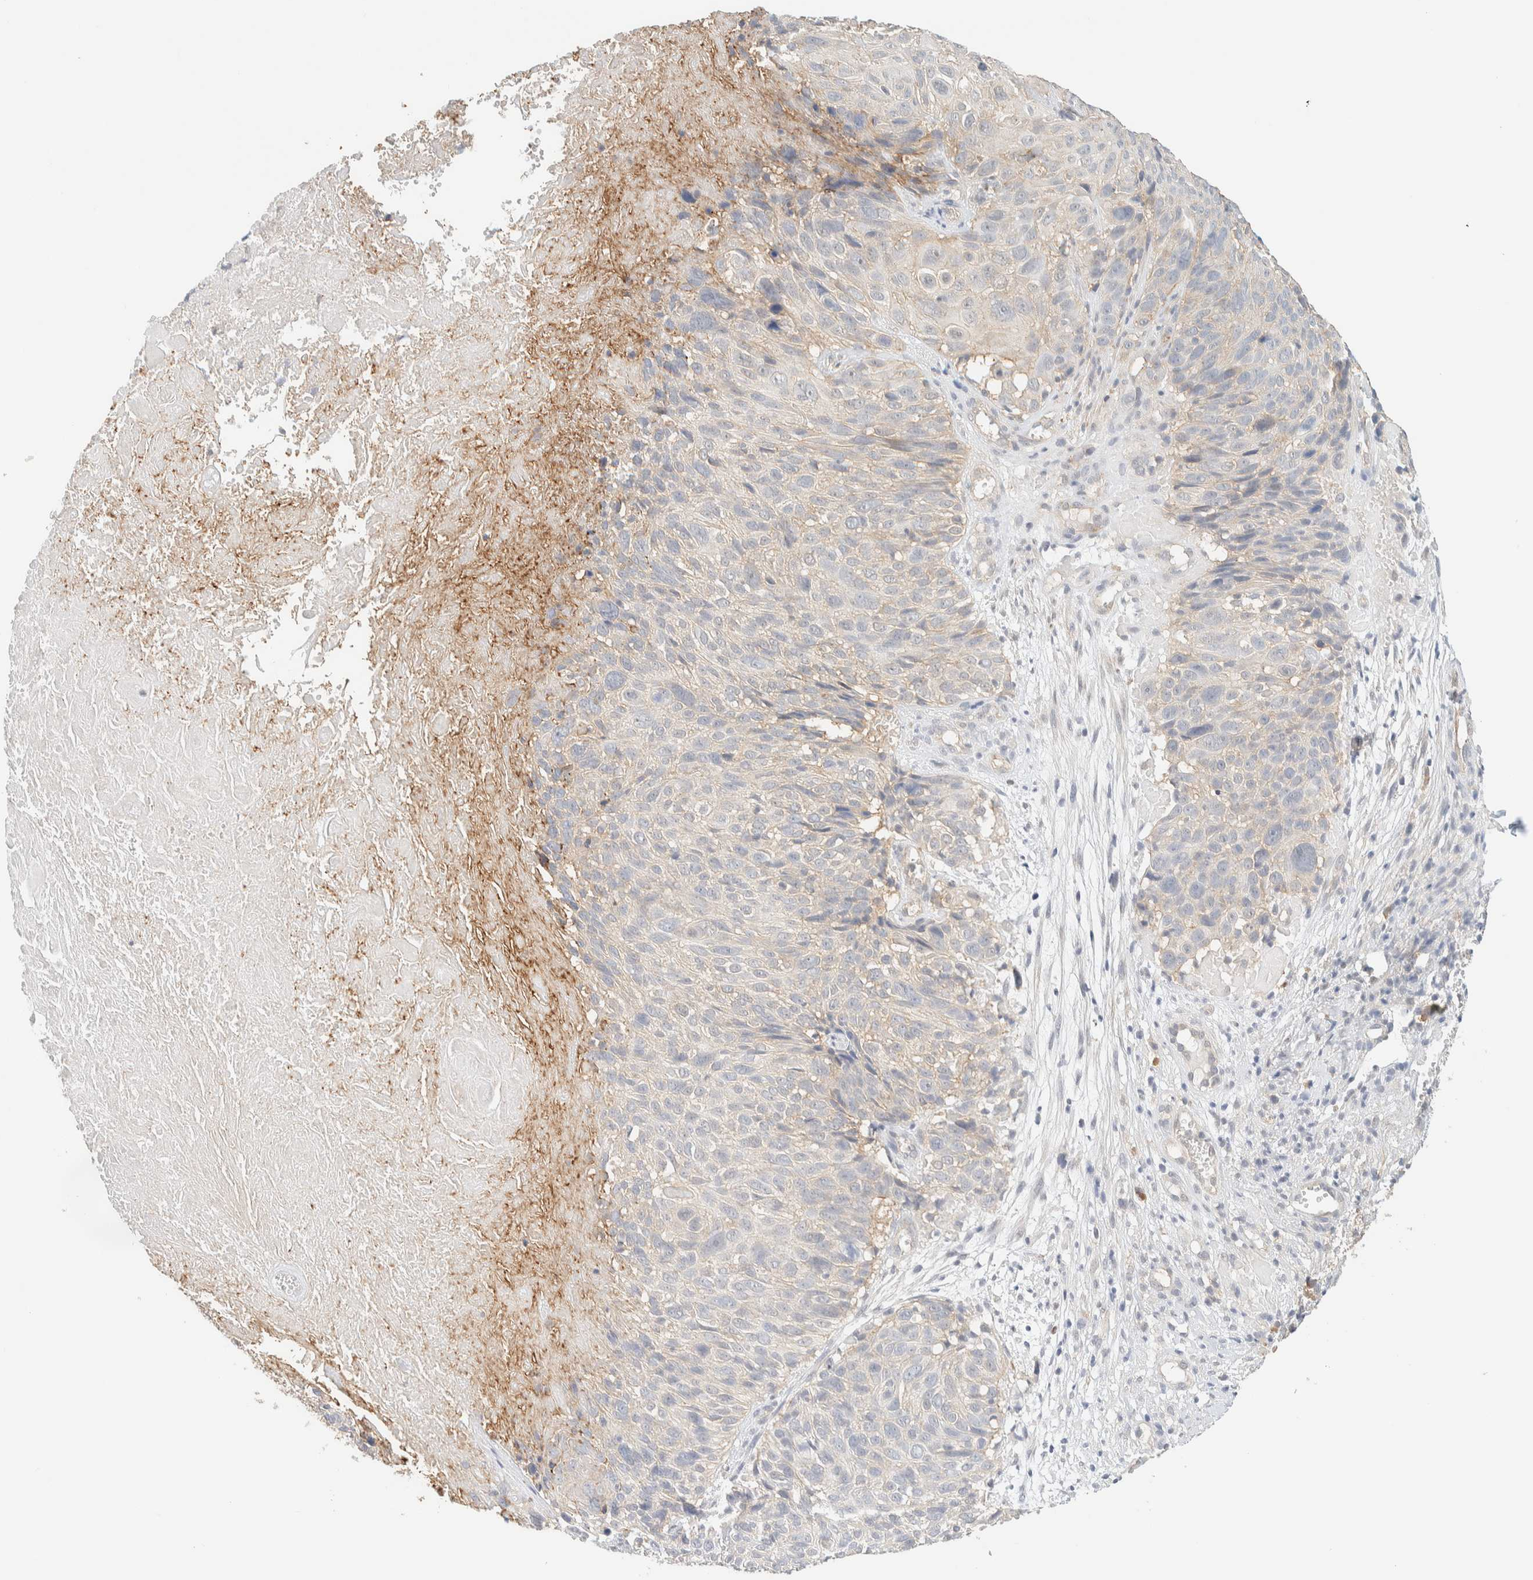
{"staining": {"intensity": "weak", "quantity": "<25%", "location": "cytoplasmic/membranous"}, "tissue": "cervical cancer", "cell_type": "Tumor cells", "image_type": "cancer", "snomed": [{"axis": "morphology", "description": "Squamous cell carcinoma, NOS"}, {"axis": "topography", "description": "Cervix"}], "caption": "Immunohistochemistry (IHC) micrograph of human cervical cancer (squamous cell carcinoma) stained for a protein (brown), which displays no expression in tumor cells.", "gene": "TBC1D8B", "patient": {"sex": "female", "age": 74}}